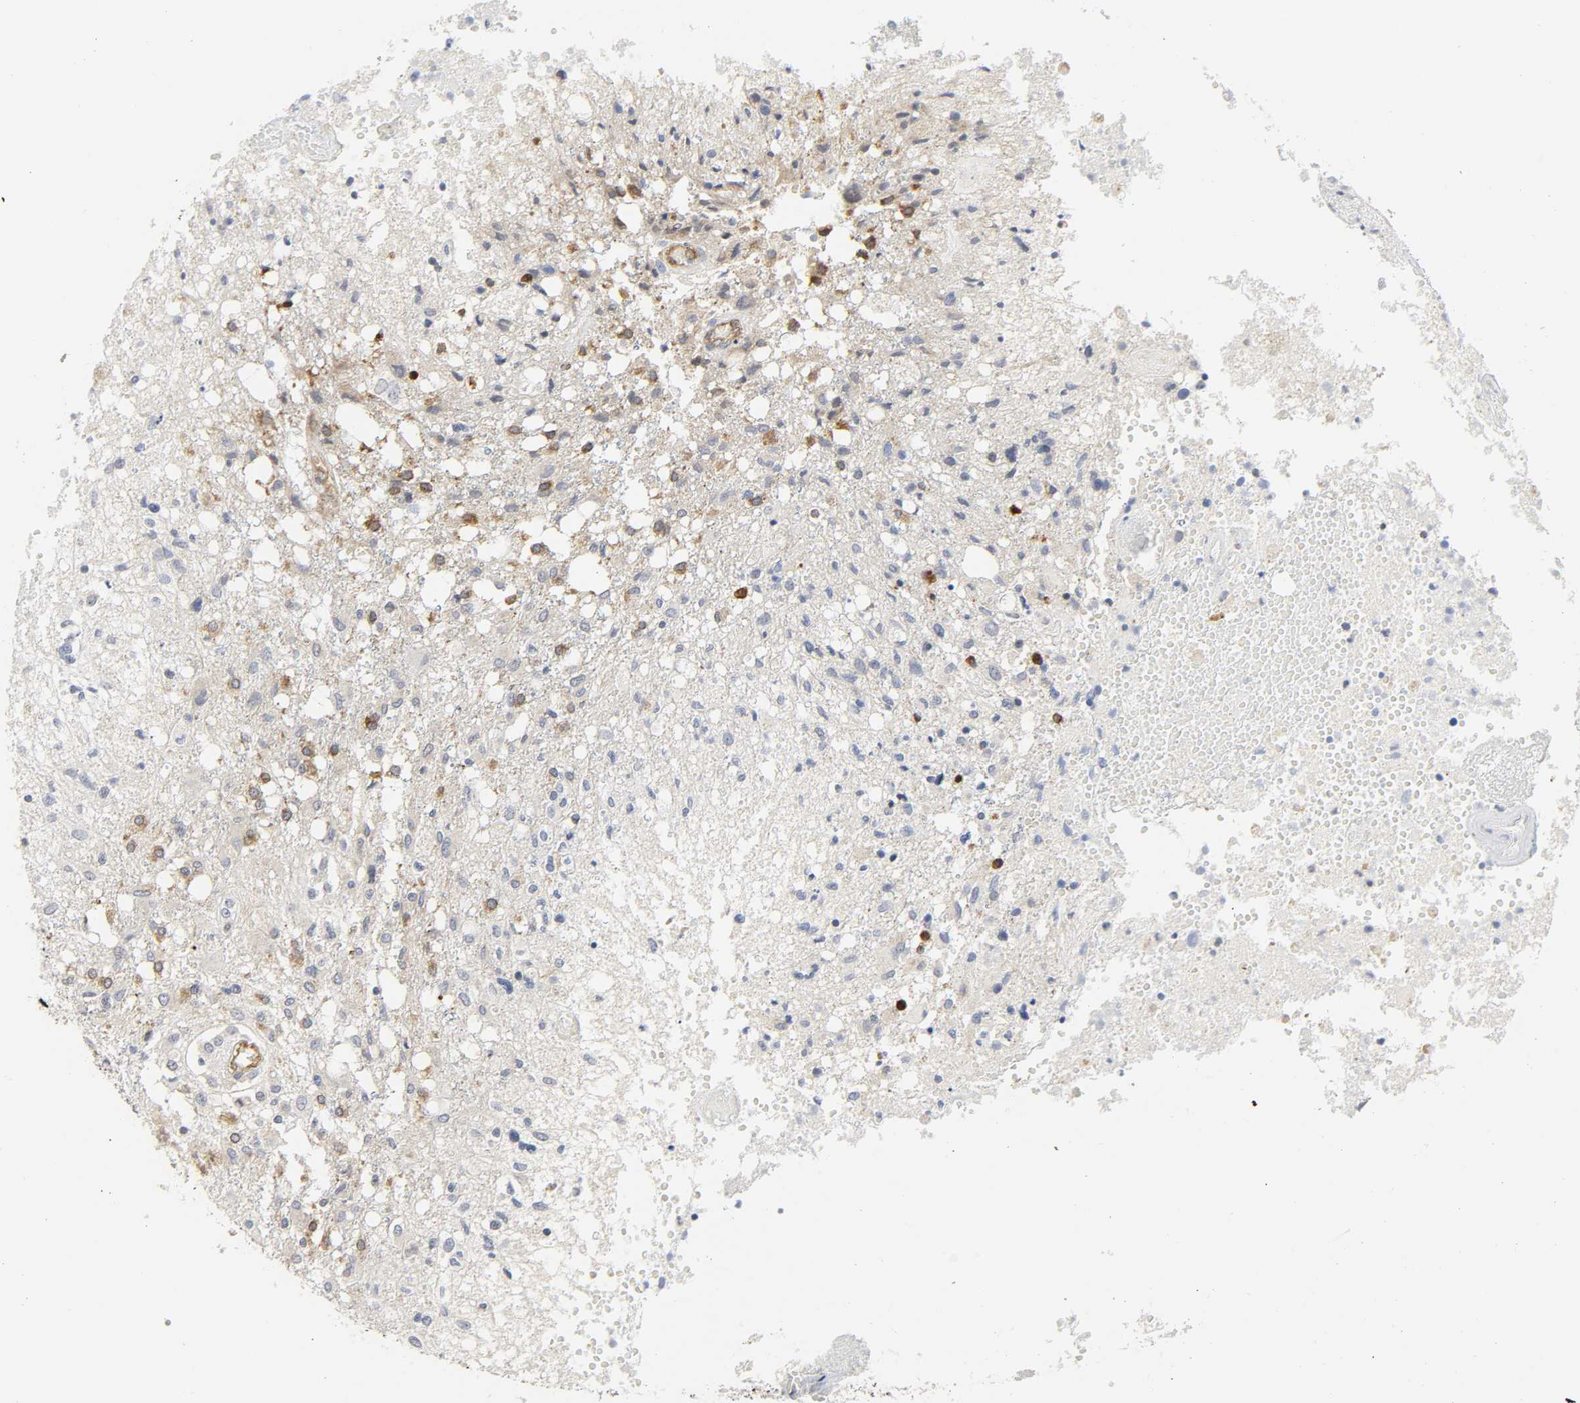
{"staining": {"intensity": "moderate", "quantity": "<25%", "location": "cytoplasmic/membranous"}, "tissue": "glioma", "cell_type": "Tumor cells", "image_type": "cancer", "snomed": [{"axis": "morphology", "description": "Glioma, malignant, High grade"}, {"axis": "topography", "description": "Cerebral cortex"}], "caption": "The photomicrograph exhibits staining of glioma, revealing moderate cytoplasmic/membranous protein staining (brown color) within tumor cells. (DAB (3,3'-diaminobenzidine) = brown stain, brightfield microscopy at high magnification).", "gene": "DOCK1", "patient": {"sex": "male", "age": 76}}